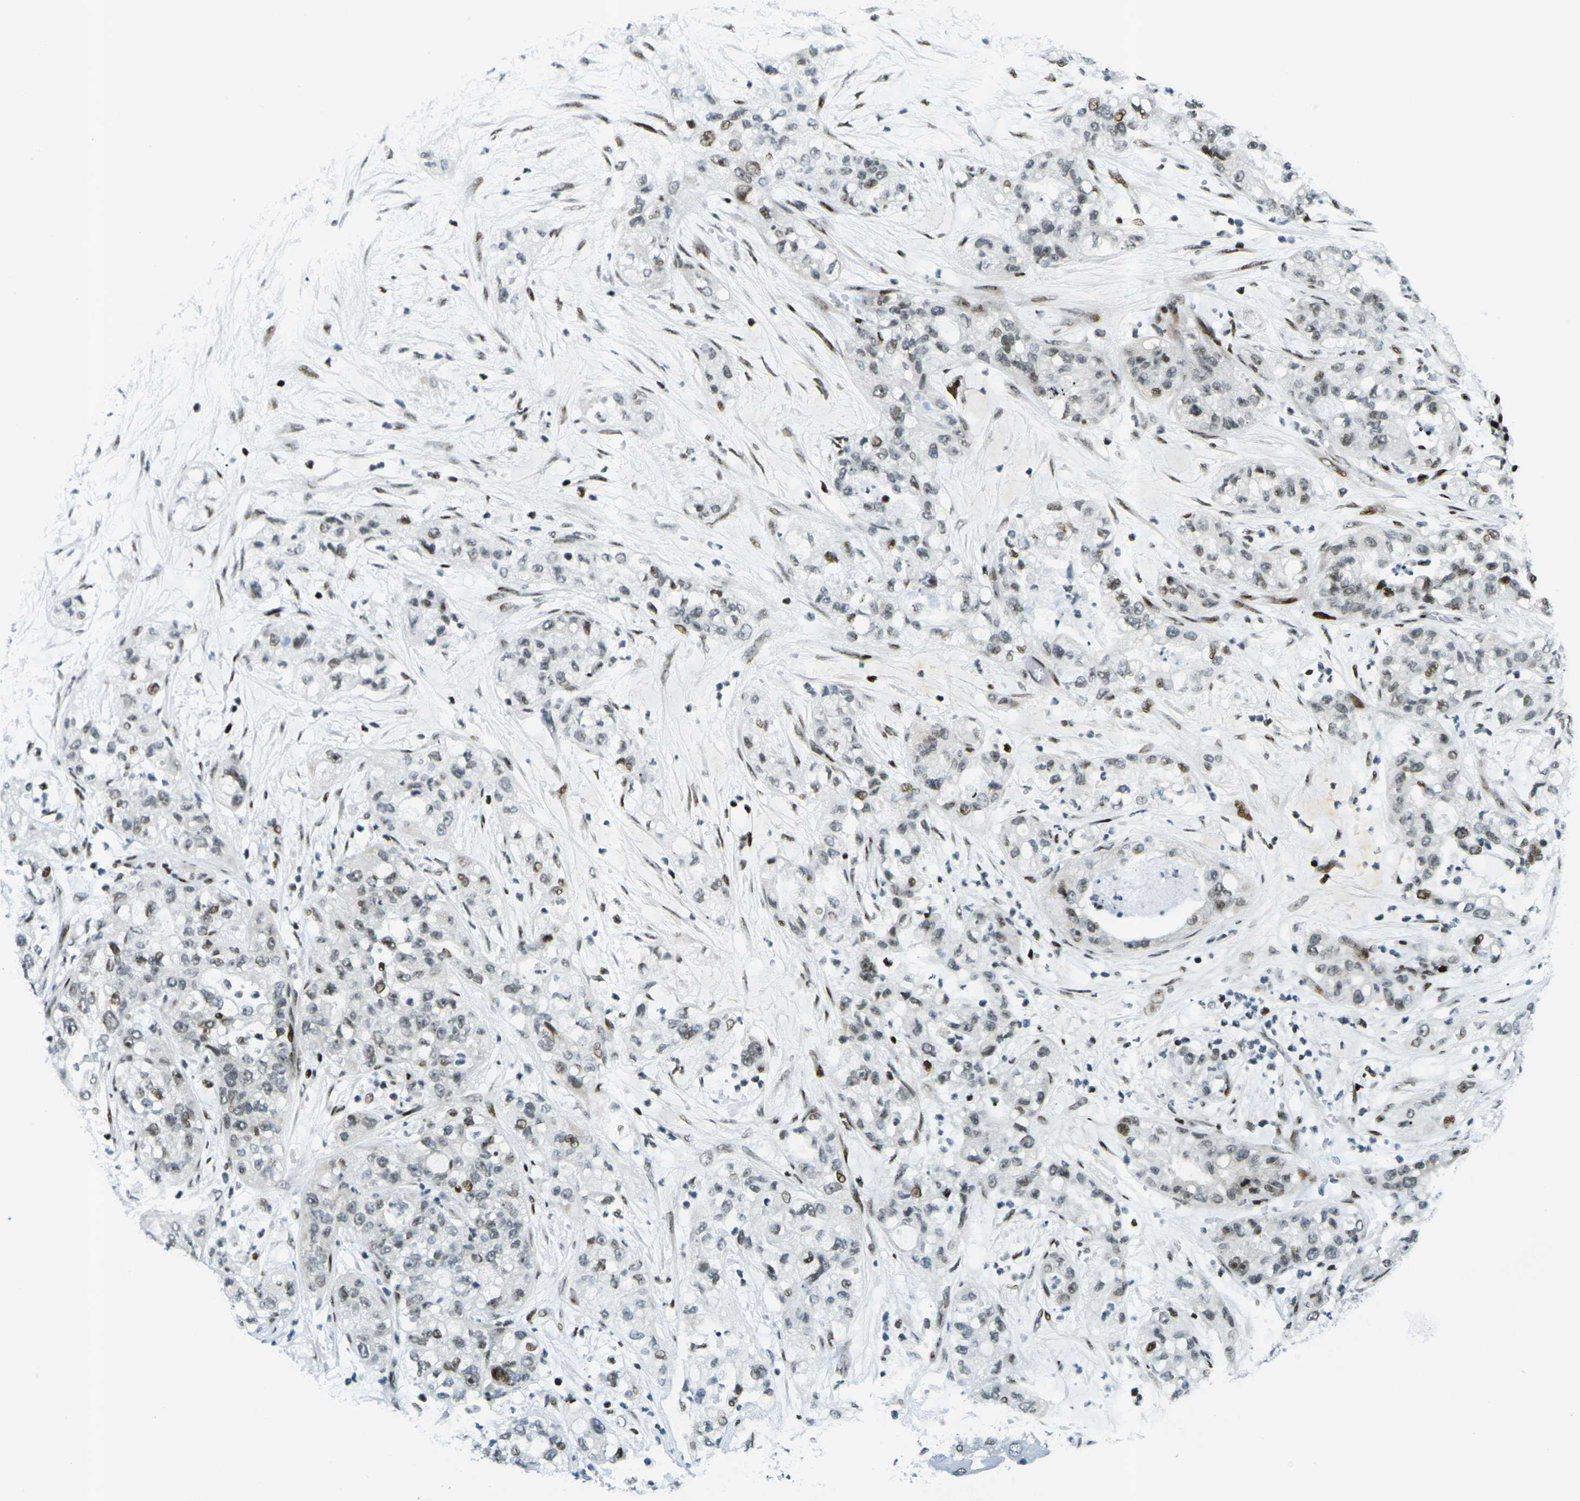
{"staining": {"intensity": "weak", "quantity": ">75%", "location": "nuclear"}, "tissue": "pancreatic cancer", "cell_type": "Tumor cells", "image_type": "cancer", "snomed": [{"axis": "morphology", "description": "Adenocarcinoma, NOS"}, {"axis": "topography", "description": "Pancreas"}], "caption": "Human pancreatic cancer stained with a protein marker reveals weak staining in tumor cells.", "gene": "H3-3A", "patient": {"sex": "female", "age": 78}}